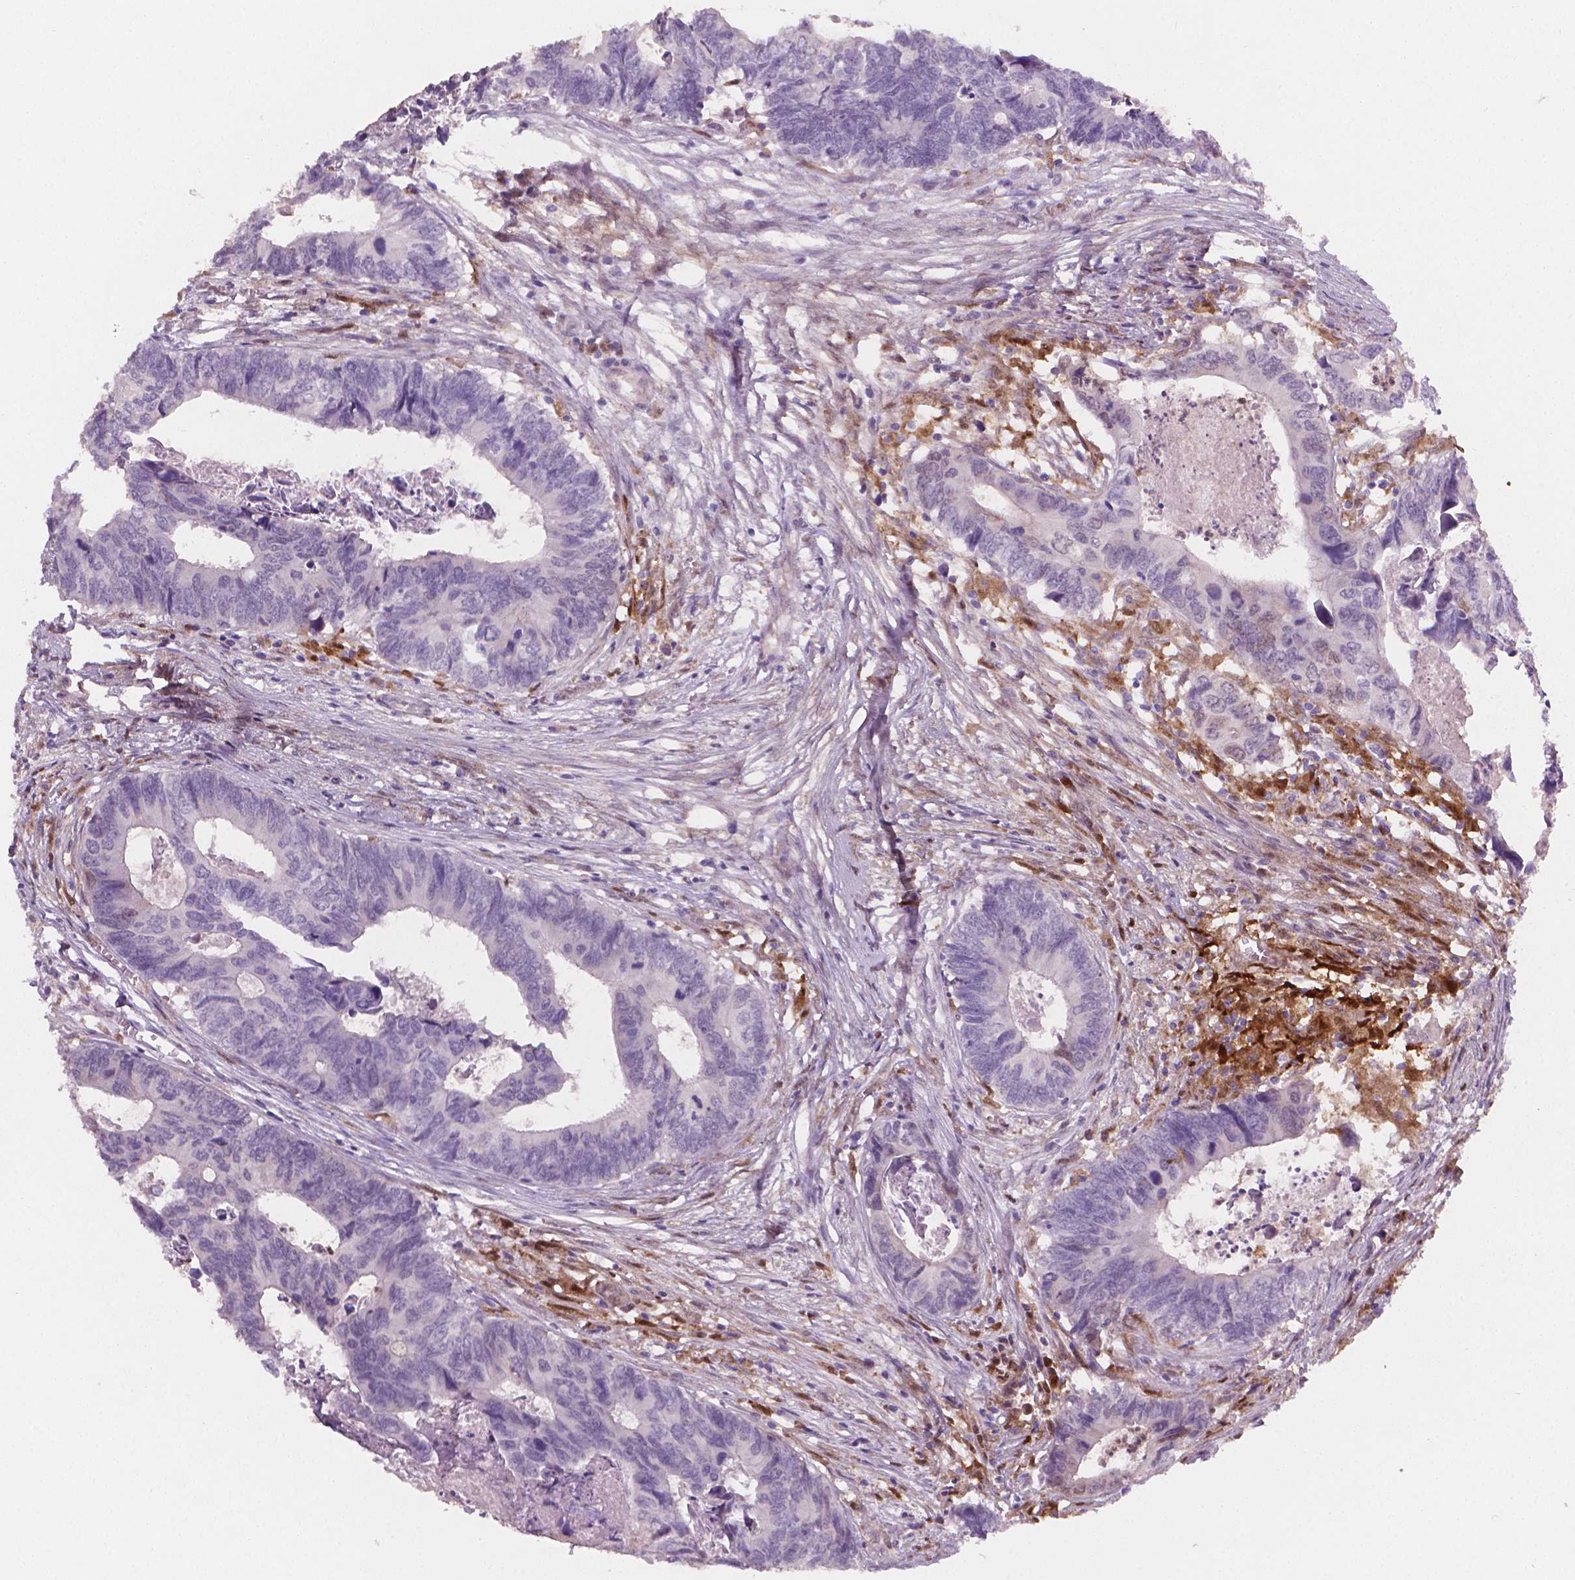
{"staining": {"intensity": "negative", "quantity": "none", "location": "none"}, "tissue": "colorectal cancer", "cell_type": "Tumor cells", "image_type": "cancer", "snomed": [{"axis": "morphology", "description": "Adenocarcinoma, NOS"}, {"axis": "topography", "description": "Colon"}], "caption": "A histopathology image of colorectal cancer stained for a protein demonstrates no brown staining in tumor cells. (DAB immunohistochemistry (IHC), high magnification).", "gene": "TNFAIP2", "patient": {"sex": "female", "age": 82}}